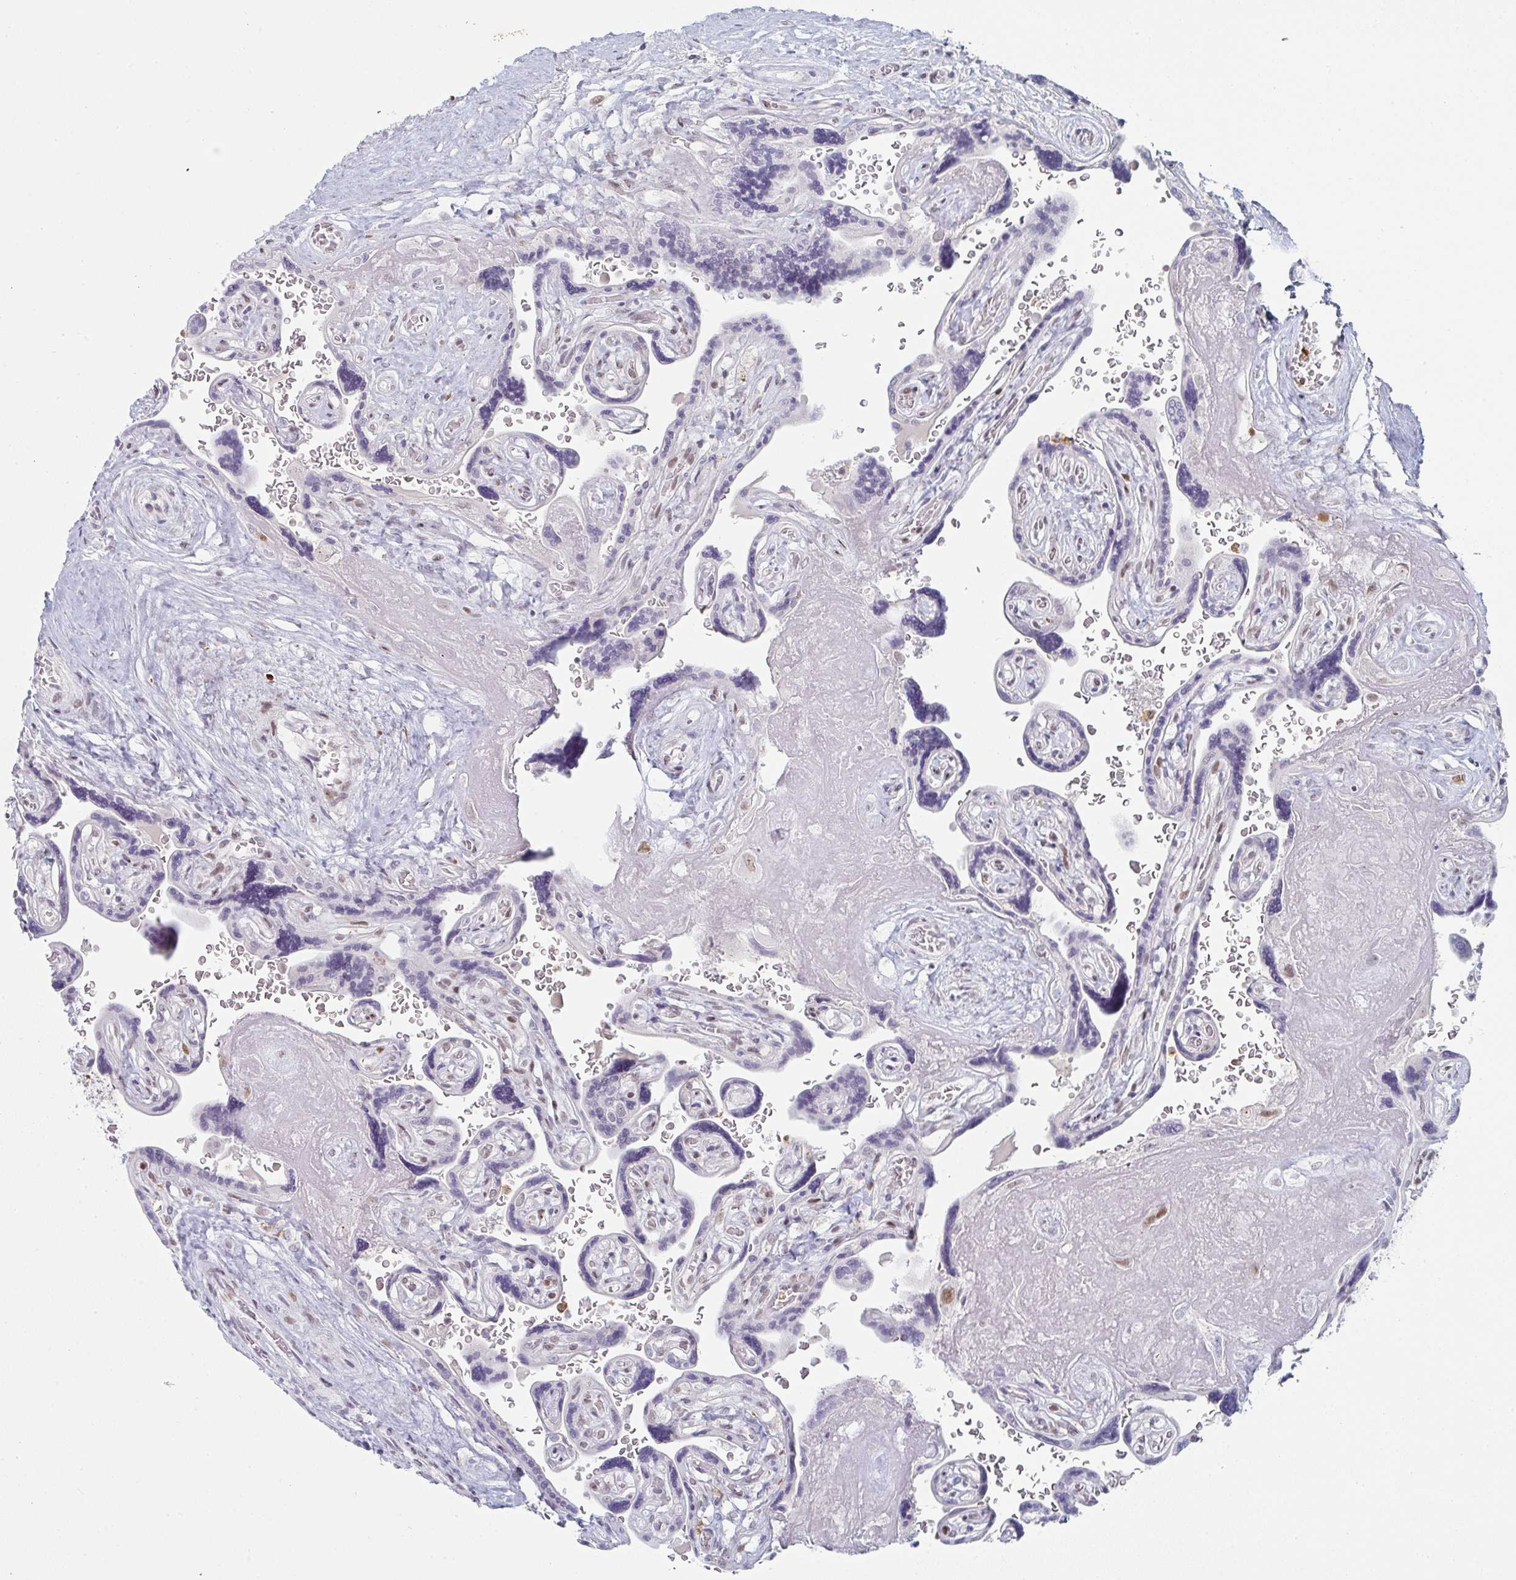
{"staining": {"intensity": "moderate", "quantity": "<25%", "location": "nuclear"}, "tissue": "placenta", "cell_type": "Decidual cells", "image_type": "normal", "snomed": [{"axis": "morphology", "description": "Normal tissue, NOS"}, {"axis": "topography", "description": "Placenta"}], "caption": "A photomicrograph of human placenta stained for a protein exhibits moderate nuclear brown staining in decidual cells. The protein is shown in brown color, while the nuclei are stained blue.", "gene": "LIN54", "patient": {"sex": "female", "age": 32}}